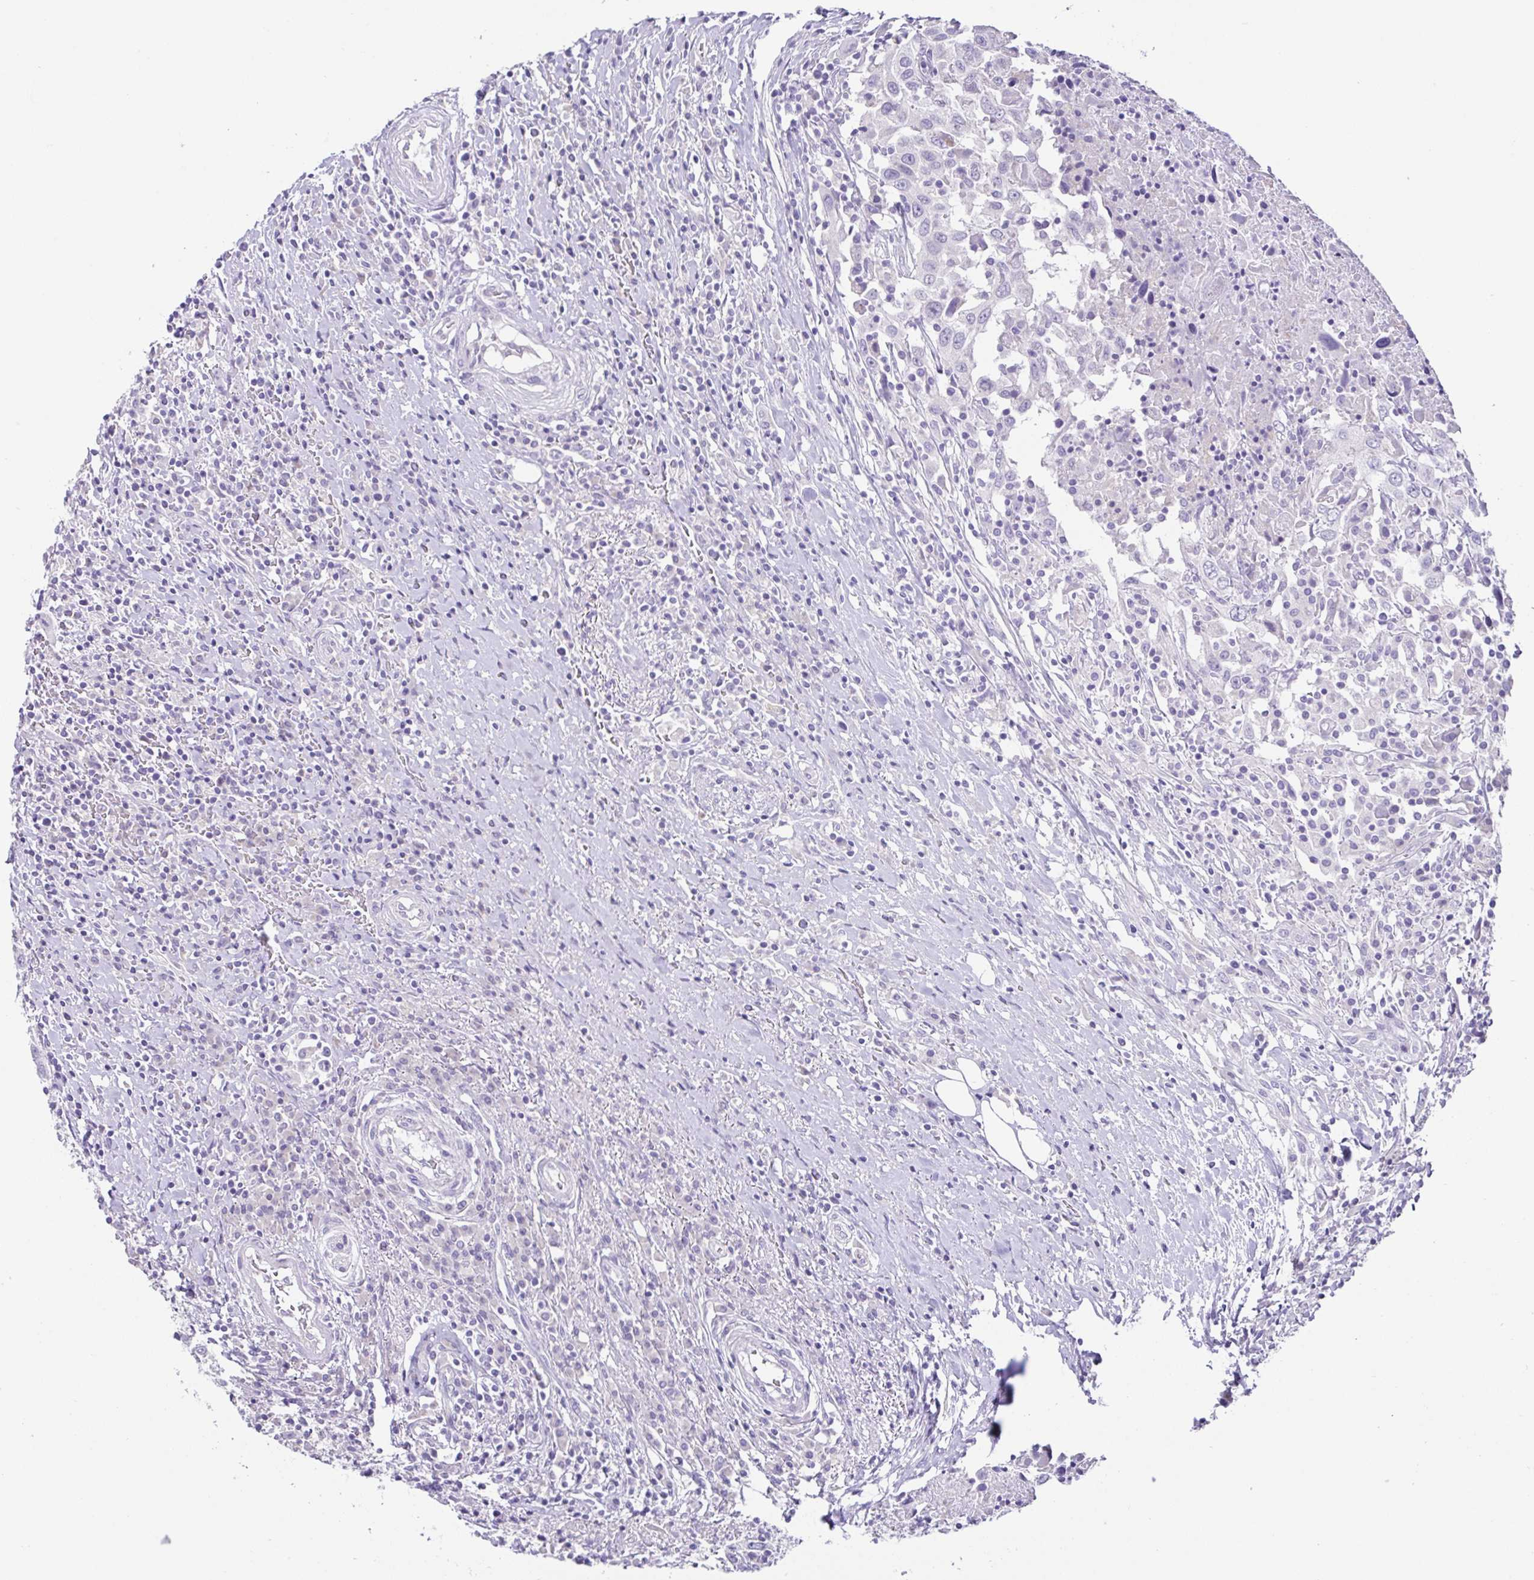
{"staining": {"intensity": "negative", "quantity": "none", "location": "none"}, "tissue": "urothelial cancer", "cell_type": "Tumor cells", "image_type": "cancer", "snomed": [{"axis": "morphology", "description": "Urothelial carcinoma, High grade"}, {"axis": "topography", "description": "Urinary bladder"}], "caption": "Tumor cells are negative for brown protein staining in high-grade urothelial carcinoma. (Brightfield microscopy of DAB IHC at high magnification).", "gene": "RDH11", "patient": {"sex": "male", "age": 61}}